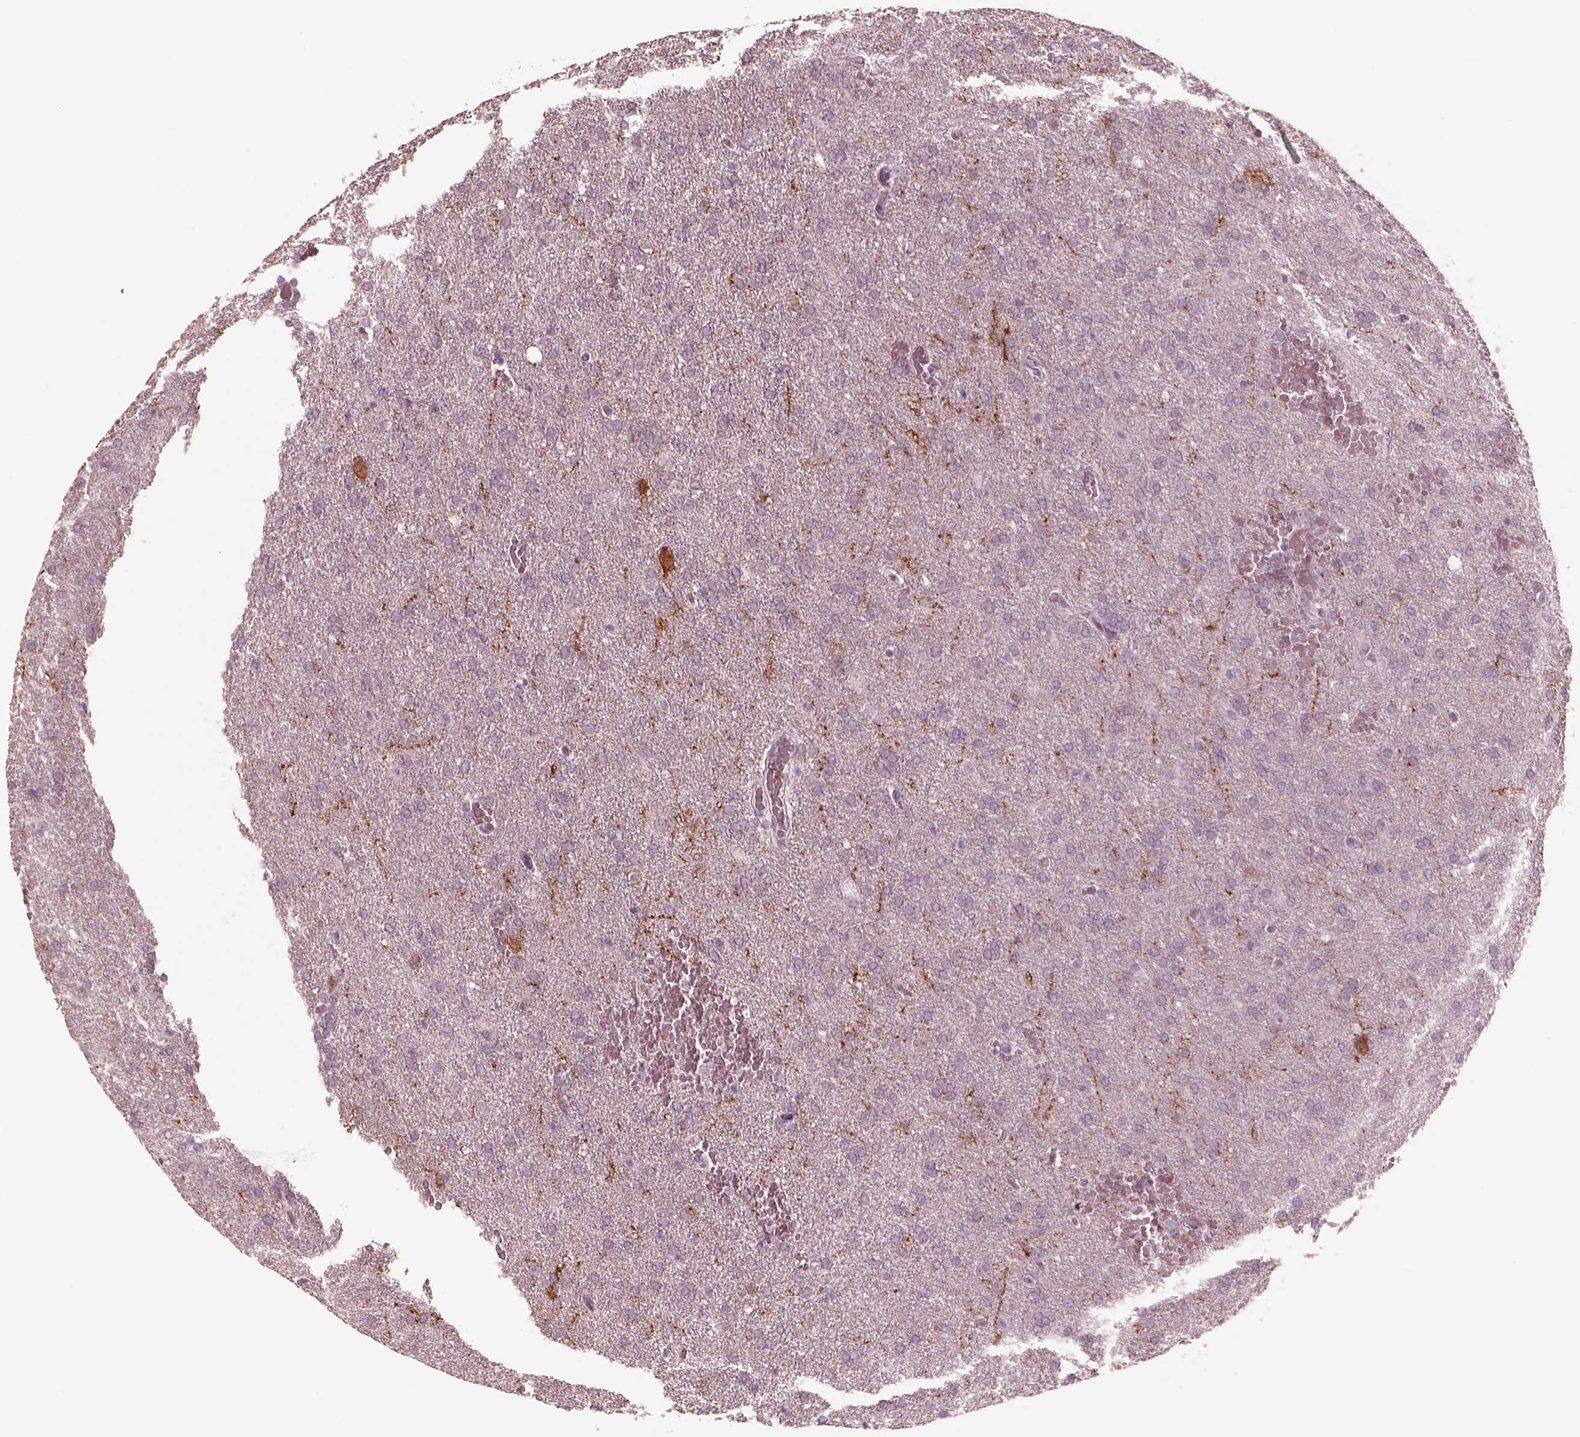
{"staining": {"intensity": "negative", "quantity": "none", "location": "none"}, "tissue": "glioma", "cell_type": "Tumor cells", "image_type": "cancer", "snomed": [{"axis": "morphology", "description": "Glioma, malignant, High grade"}, {"axis": "topography", "description": "Brain"}], "caption": "Human glioma stained for a protein using immunohistochemistry (IHC) exhibits no positivity in tumor cells.", "gene": "GPRIN1", "patient": {"sex": "male", "age": 68}}